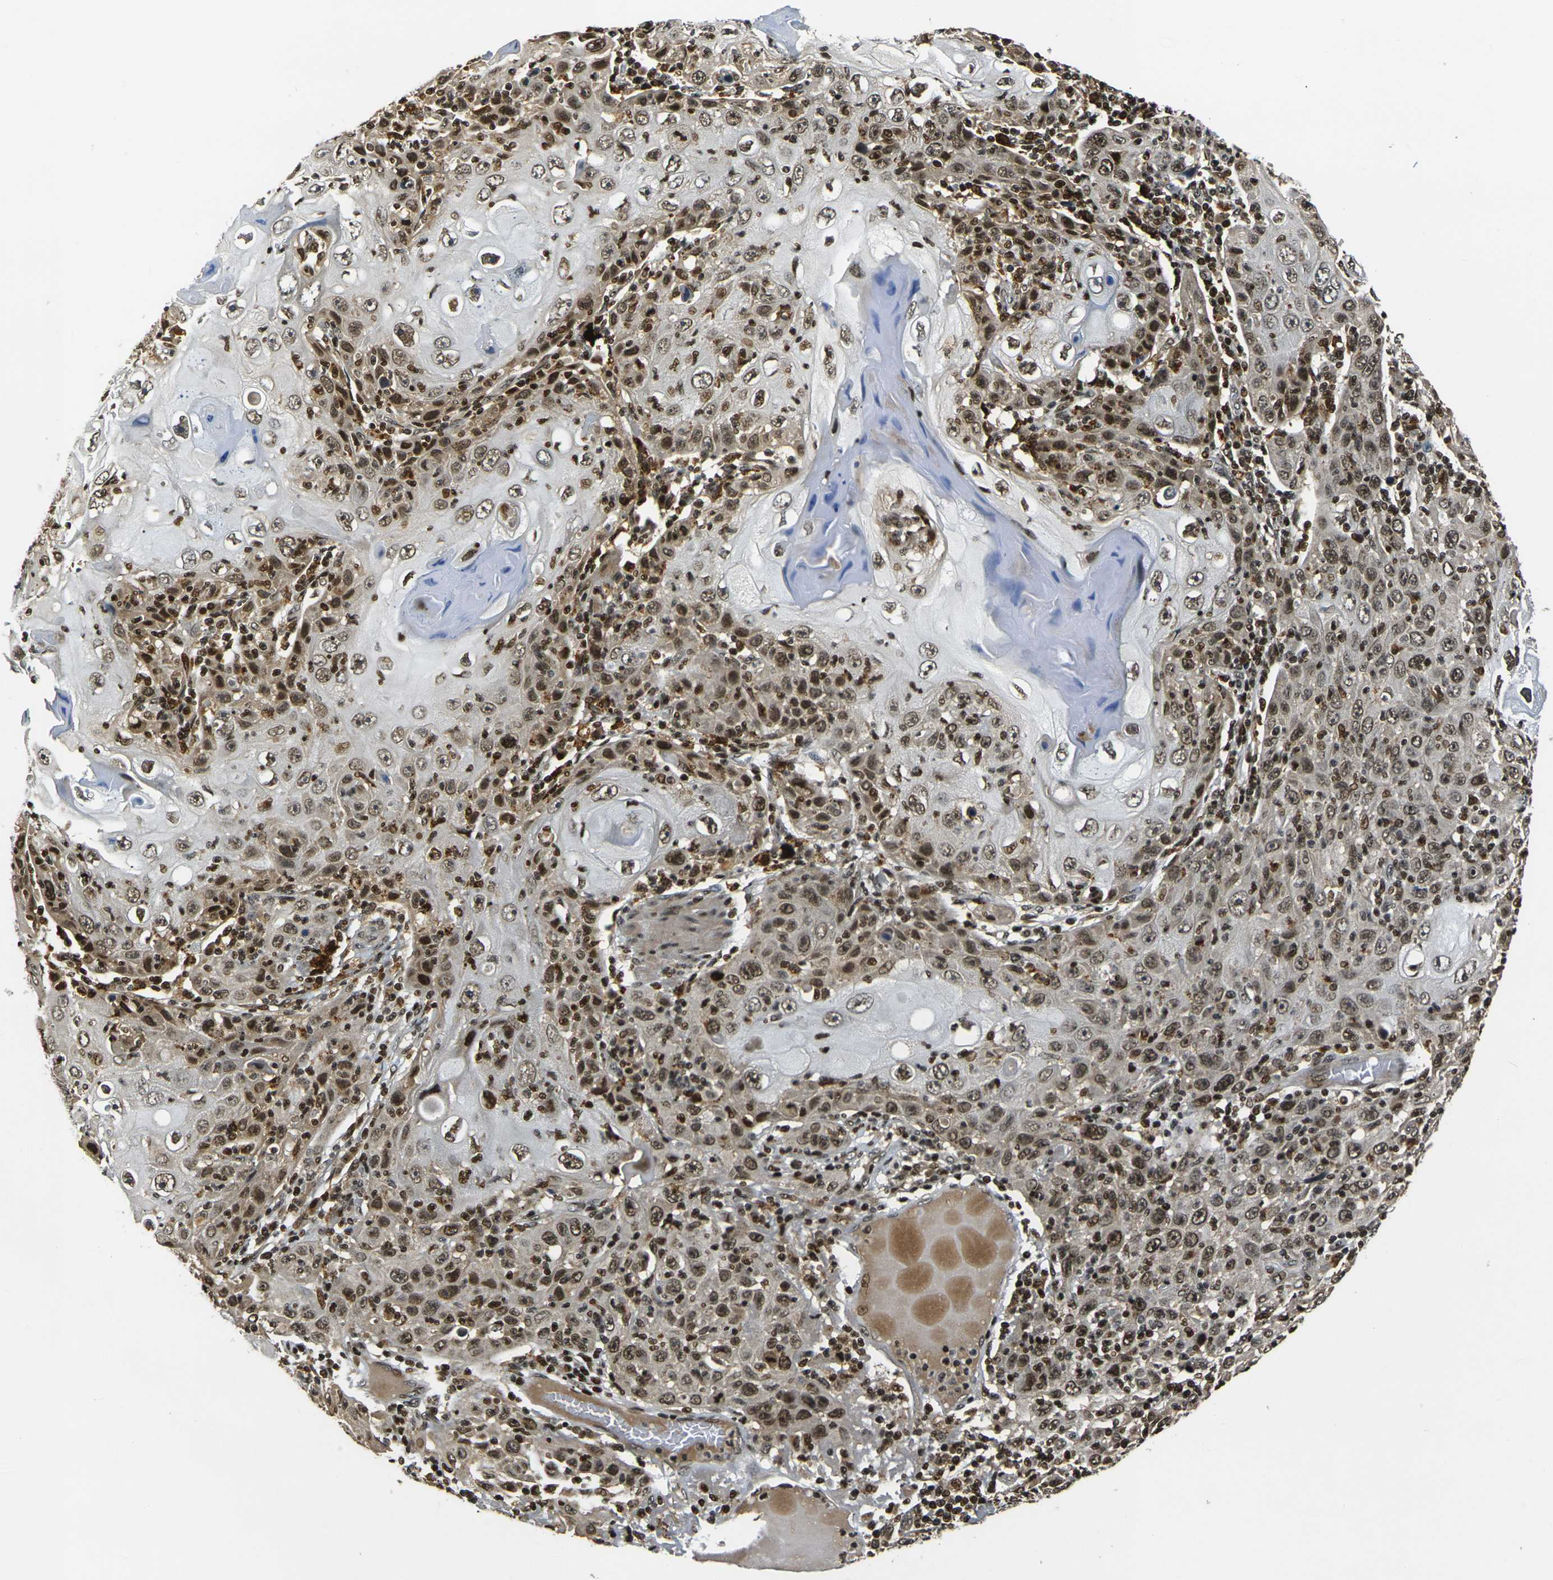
{"staining": {"intensity": "moderate", "quantity": ">75%", "location": "cytoplasmic/membranous,nuclear"}, "tissue": "skin cancer", "cell_type": "Tumor cells", "image_type": "cancer", "snomed": [{"axis": "morphology", "description": "Squamous cell carcinoma, NOS"}, {"axis": "topography", "description": "Skin"}], "caption": "A photomicrograph showing moderate cytoplasmic/membranous and nuclear expression in about >75% of tumor cells in skin cancer (squamous cell carcinoma), as visualized by brown immunohistochemical staining.", "gene": "ACTL6A", "patient": {"sex": "female", "age": 88}}